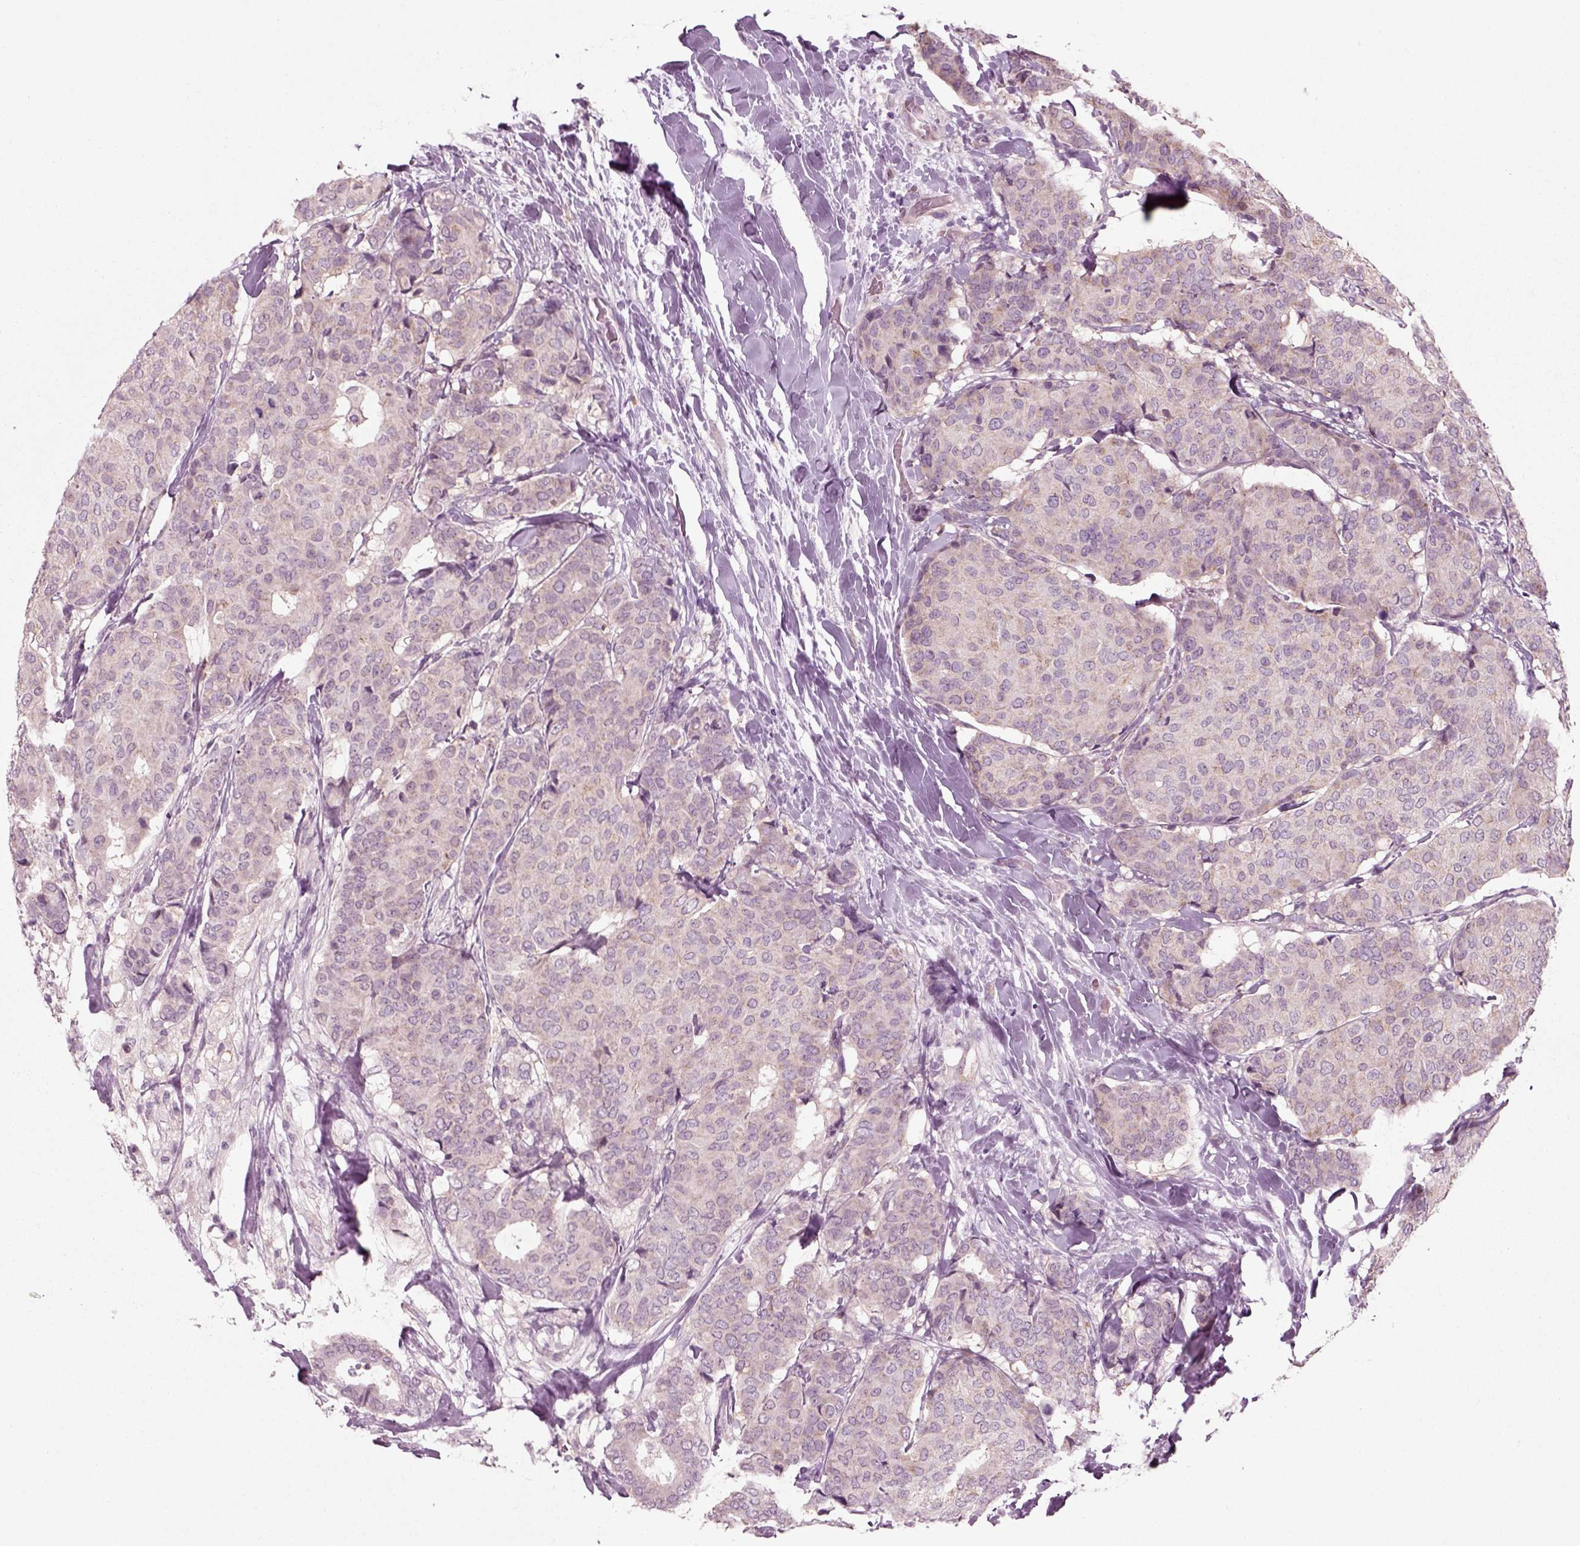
{"staining": {"intensity": "weak", "quantity": "25%-75%", "location": "cytoplasmic/membranous"}, "tissue": "breast cancer", "cell_type": "Tumor cells", "image_type": "cancer", "snomed": [{"axis": "morphology", "description": "Duct carcinoma"}, {"axis": "topography", "description": "Breast"}], "caption": "Breast intraductal carcinoma was stained to show a protein in brown. There is low levels of weak cytoplasmic/membranous staining in about 25%-75% of tumor cells.", "gene": "RND2", "patient": {"sex": "female", "age": 75}}